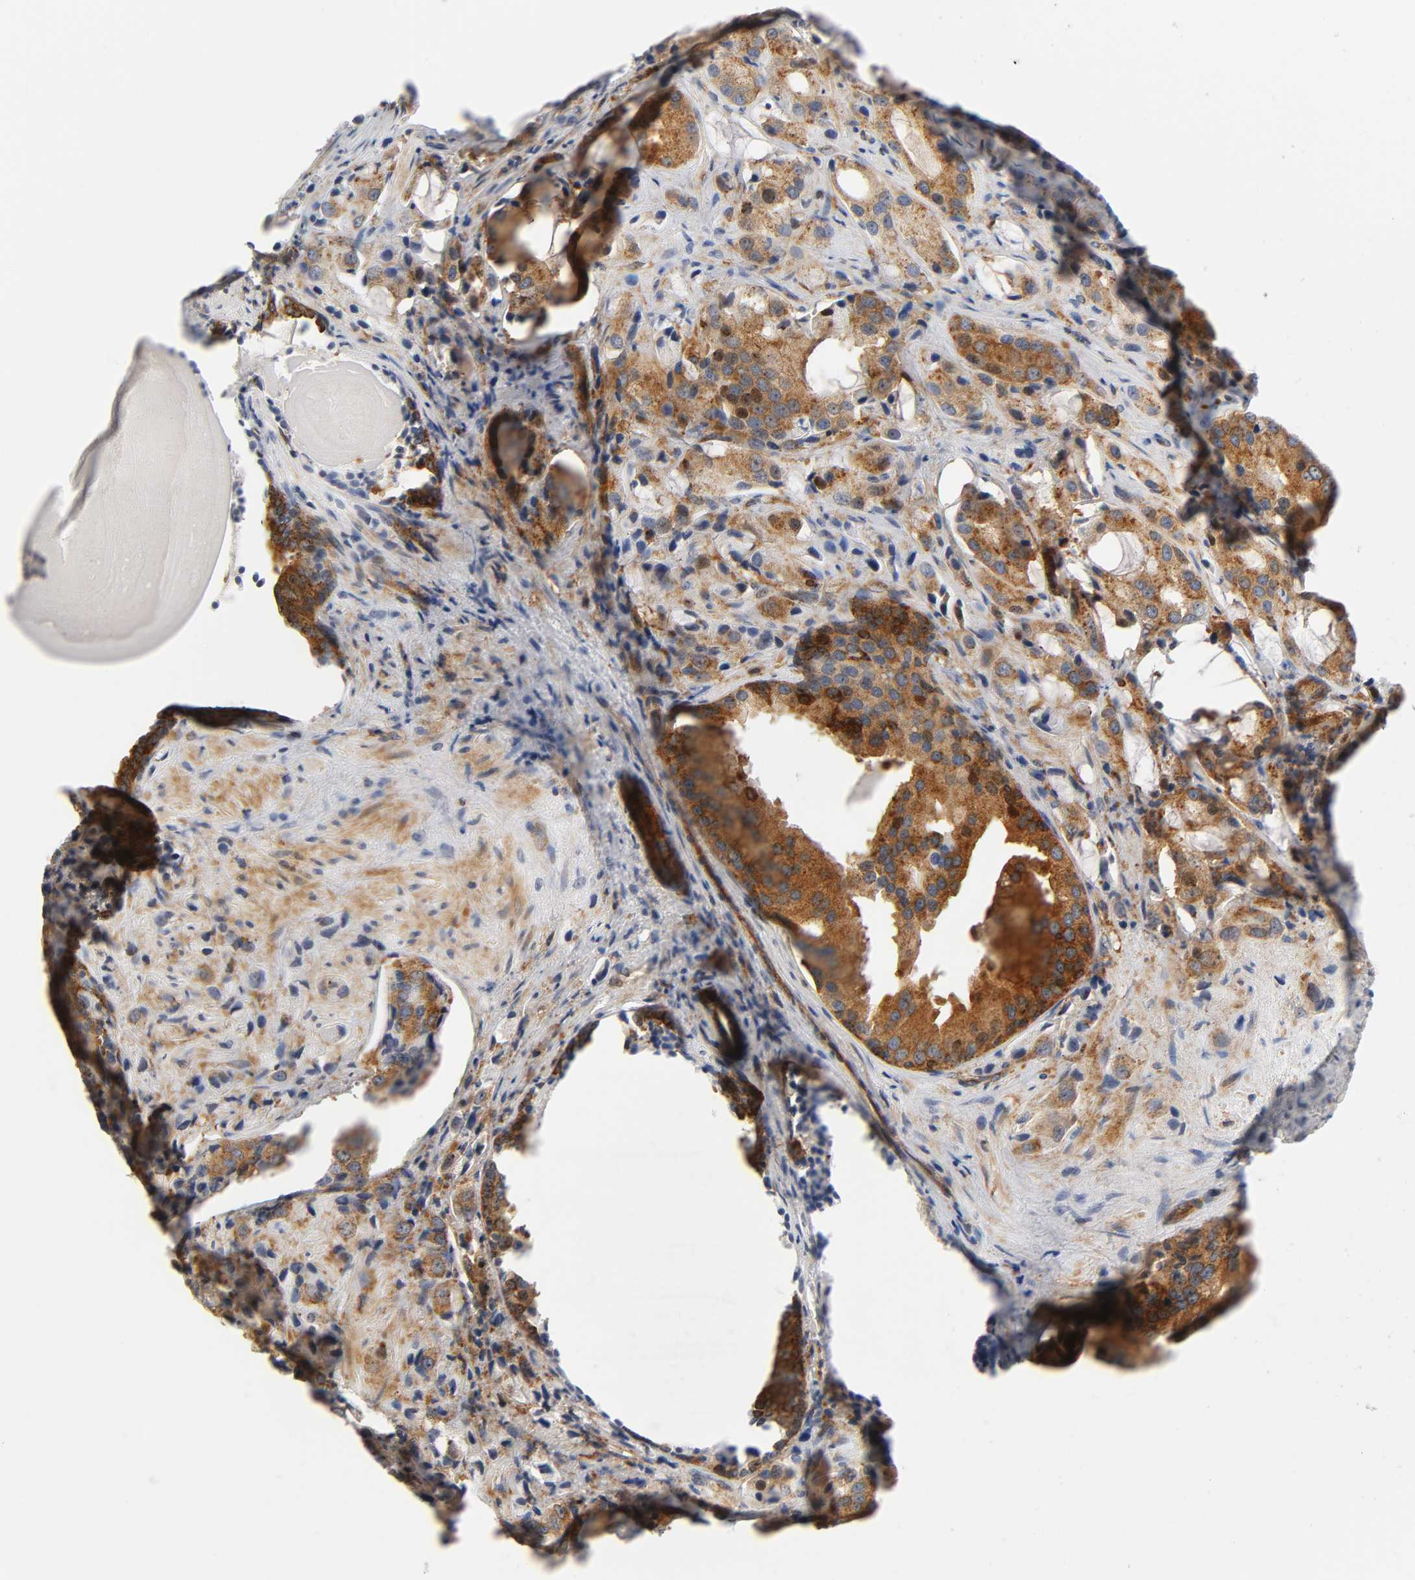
{"staining": {"intensity": "moderate", "quantity": ">75%", "location": "cytoplasmic/membranous"}, "tissue": "prostate cancer", "cell_type": "Tumor cells", "image_type": "cancer", "snomed": [{"axis": "morphology", "description": "Adenocarcinoma, High grade"}, {"axis": "topography", "description": "Prostate"}], "caption": "Immunohistochemical staining of high-grade adenocarcinoma (prostate) reveals moderate cytoplasmic/membranous protein expression in approximately >75% of tumor cells.", "gene": "CD2AP", "patient": {"sex": "male", "age": 70}}